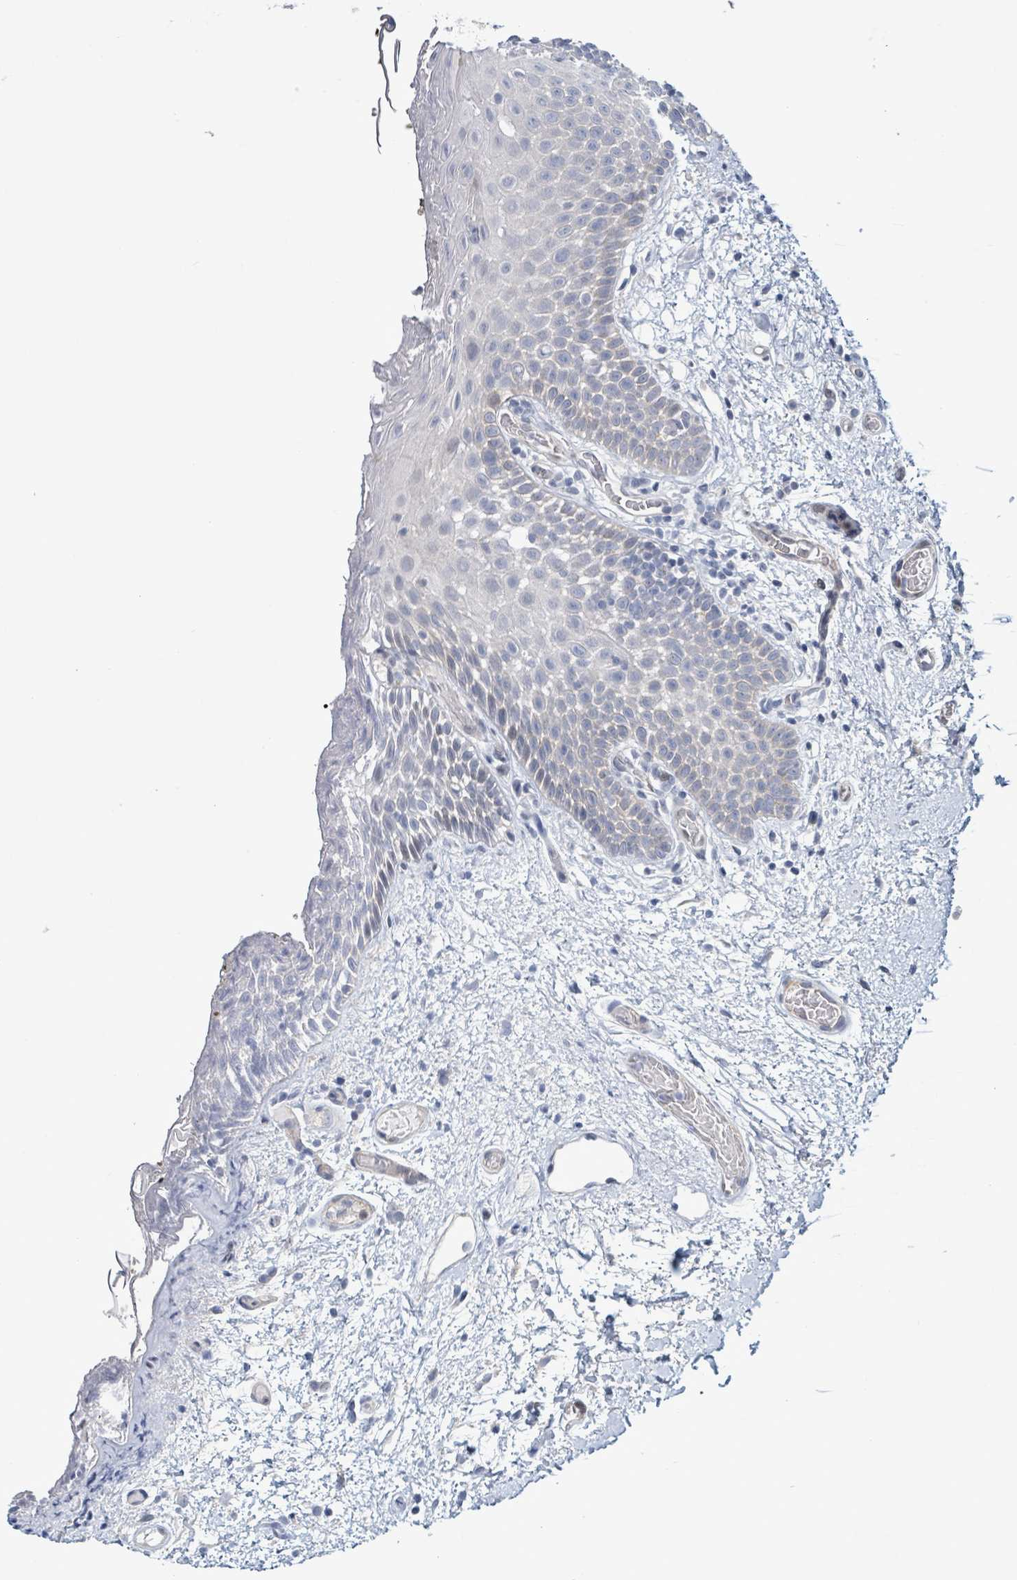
{"staining": {"intensity": "negative", "quantity": "none", "location": "none"}, "tissue": "oral mucosa", "cell_type": "Squamous epithelial cells", "image_type": "normal", "snomed": [{"axis": "morphology", "description": "Normal tissue, NOS"}, {"axis": "morphology", "description": "Squamous cell carcinoma, NOS"}, {"axis": "topography", "description": "Oral tissue"}, {"axis": "topography", "description": "Tounge, NOS"}, {"axis": "topography", "description": "Head-Neck"}], "caption": "DAB immunohistochemical staining of unremarkable oral mucosa displays no significant staining in squamous epithelial cells. The staining is performed using DAB (3,3'-diaminobenzidine) brown chromogen with nuclei counter-stained in using hematoxylin.", "gene": "C9orf152", "patient": {"sex": "male", "age": 76}}